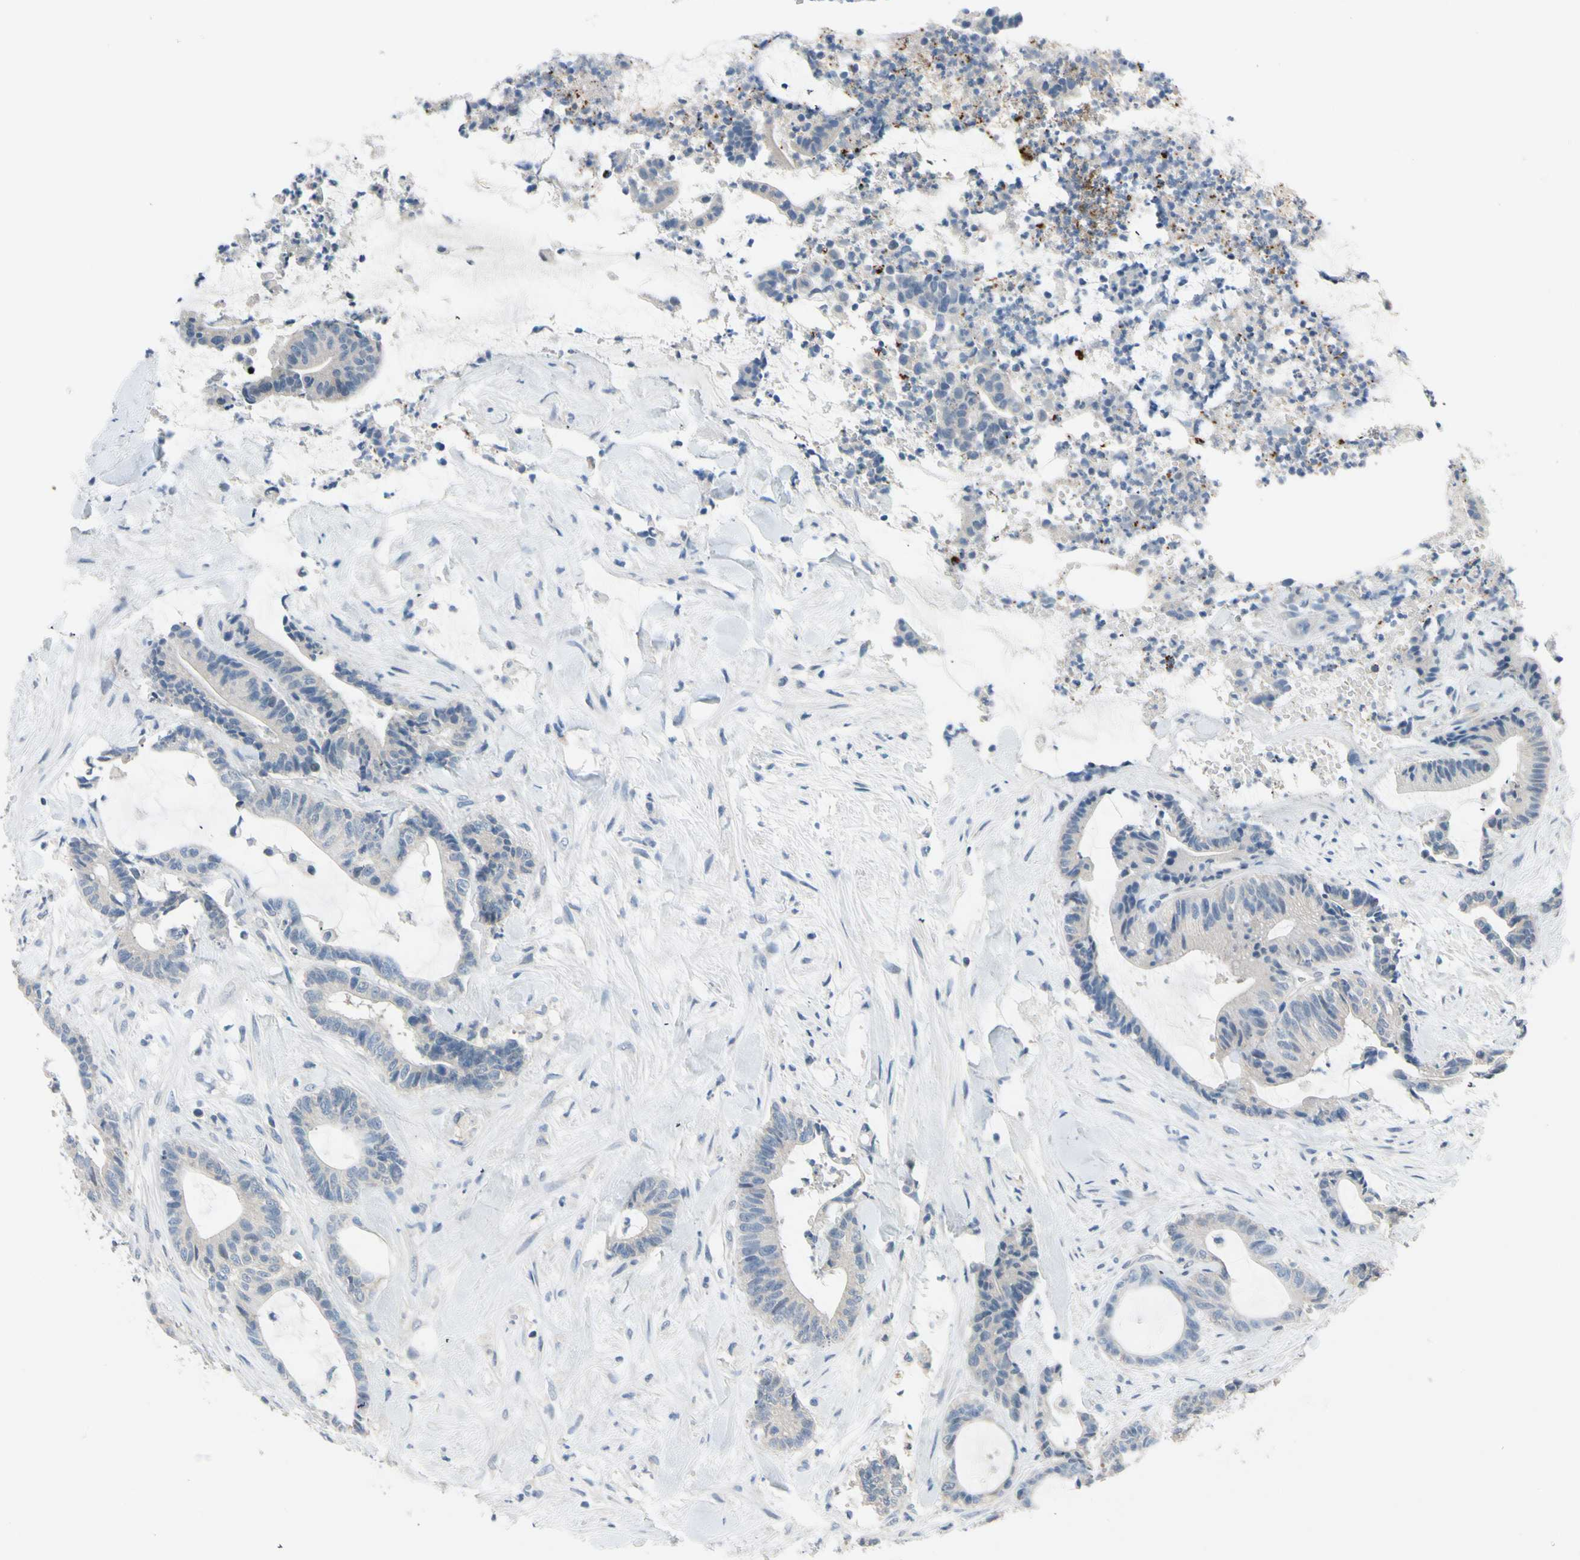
{"staining": {"intensity": "negative", "quantity": "none", "location": "none"}, "tissue": "colorectal cancer", "cell_type": "Tumor cells", "image_type": "cancer", "snomed": [{"axis": "morphology", "description": "Adenocarcinoma, NOS"}, {"axis": "topography", "description": "Colon"}], "caption": "High power microscopy photomicrograph of an immunohistochemistry histopathology image of colorectal cancer (adenocarcinoma), revealing no significant expression in tumor cells.", "gene": "SLC27A6", "patient": {"sex": "female", "age": 84}}